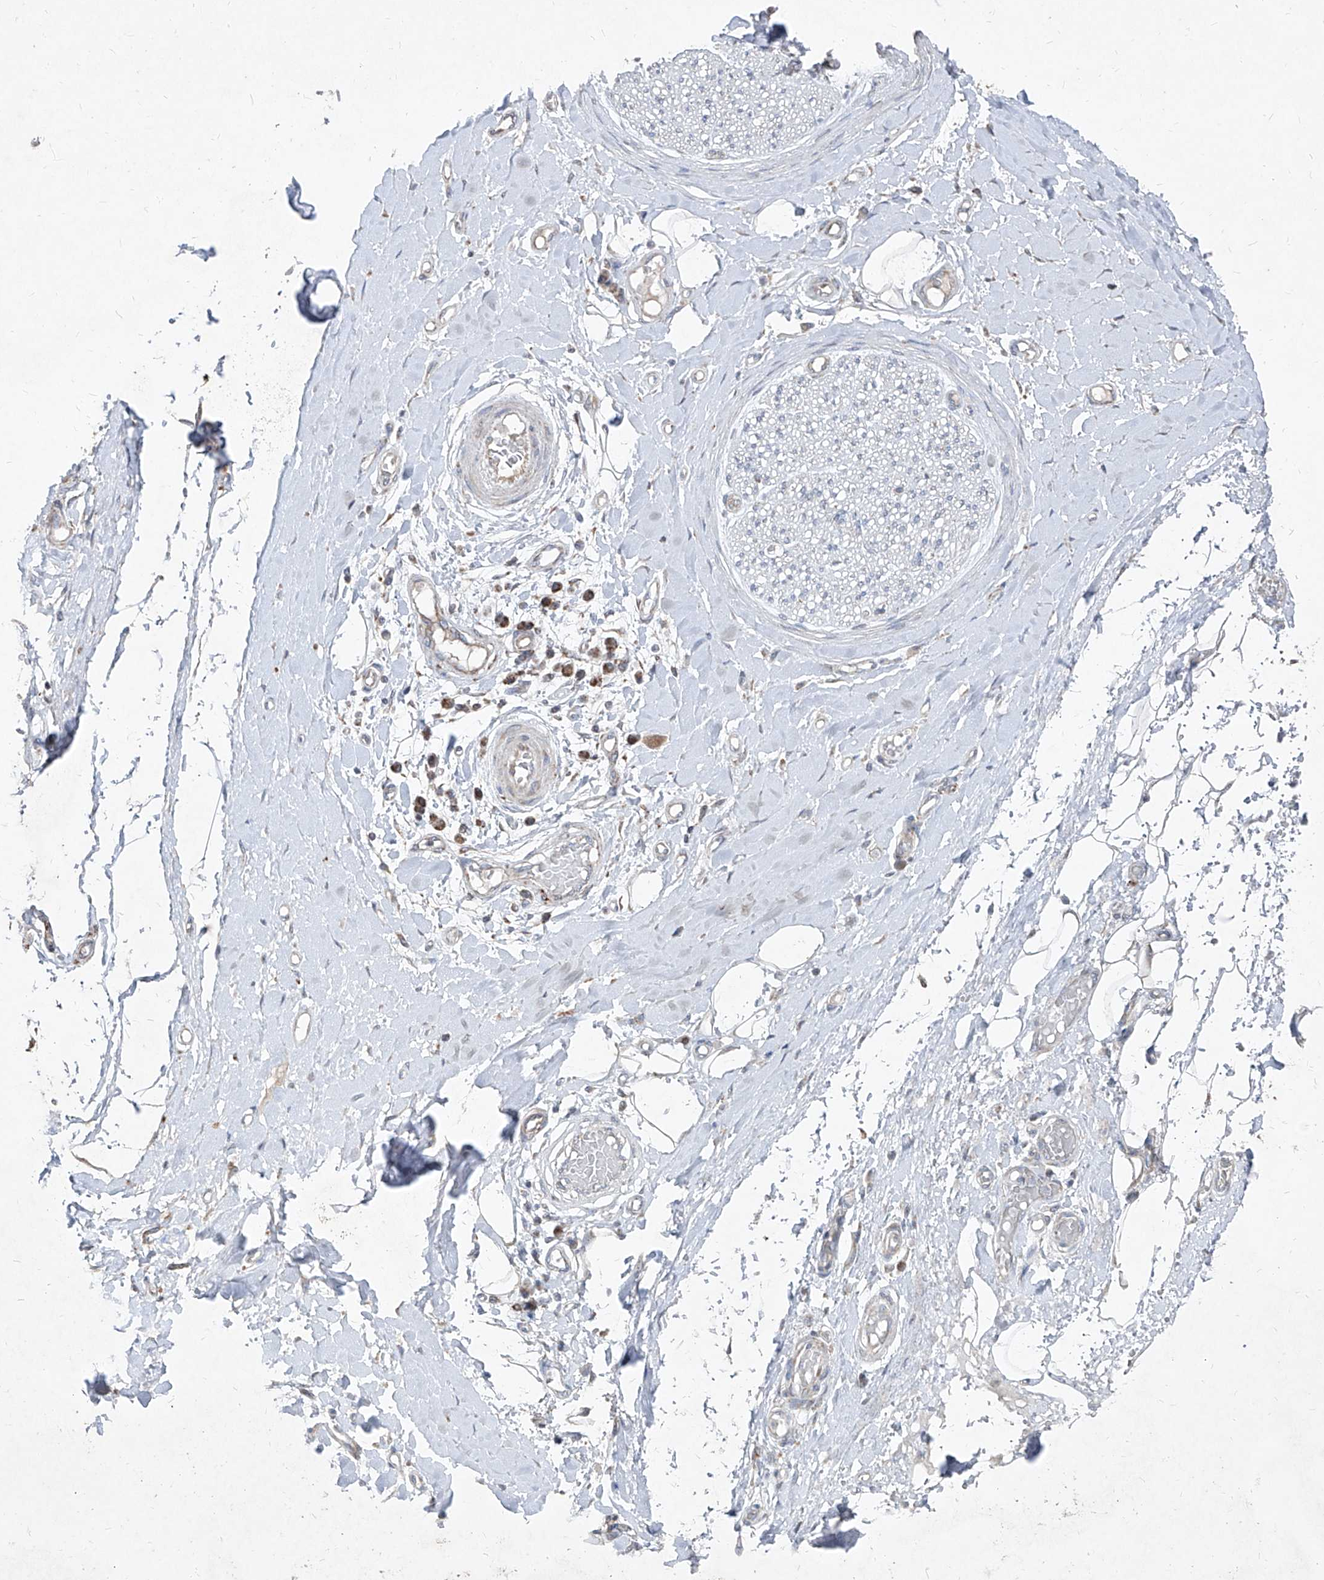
{"staining": {"intensity": "negative", "quantity": "none", "location": "none"}, "tissue": "adipose tissue", "cell_type": "Adipocytes", "image_type": "normal", "snomed": [{"axis": "morphology", "description": "Normal tissue, NOS"}, {"axis": "morphology", "description": "Adenocarcinoma, NOS"}, {"axis": "topography", "description": "Esophagus"}, {"axis": "topography", "description": "Stomach, upper"}, {"axis": "topography", "description": "Peripheral nerve tissue"}], "caption": "High power microscopy micrograph of an immunohistochemistry (IHC) image of normal adipose tissue, revealing no significant expression in adipocytes.", "gene": "NDUFB3", "patient": {"sex": "male", "age": 62}}